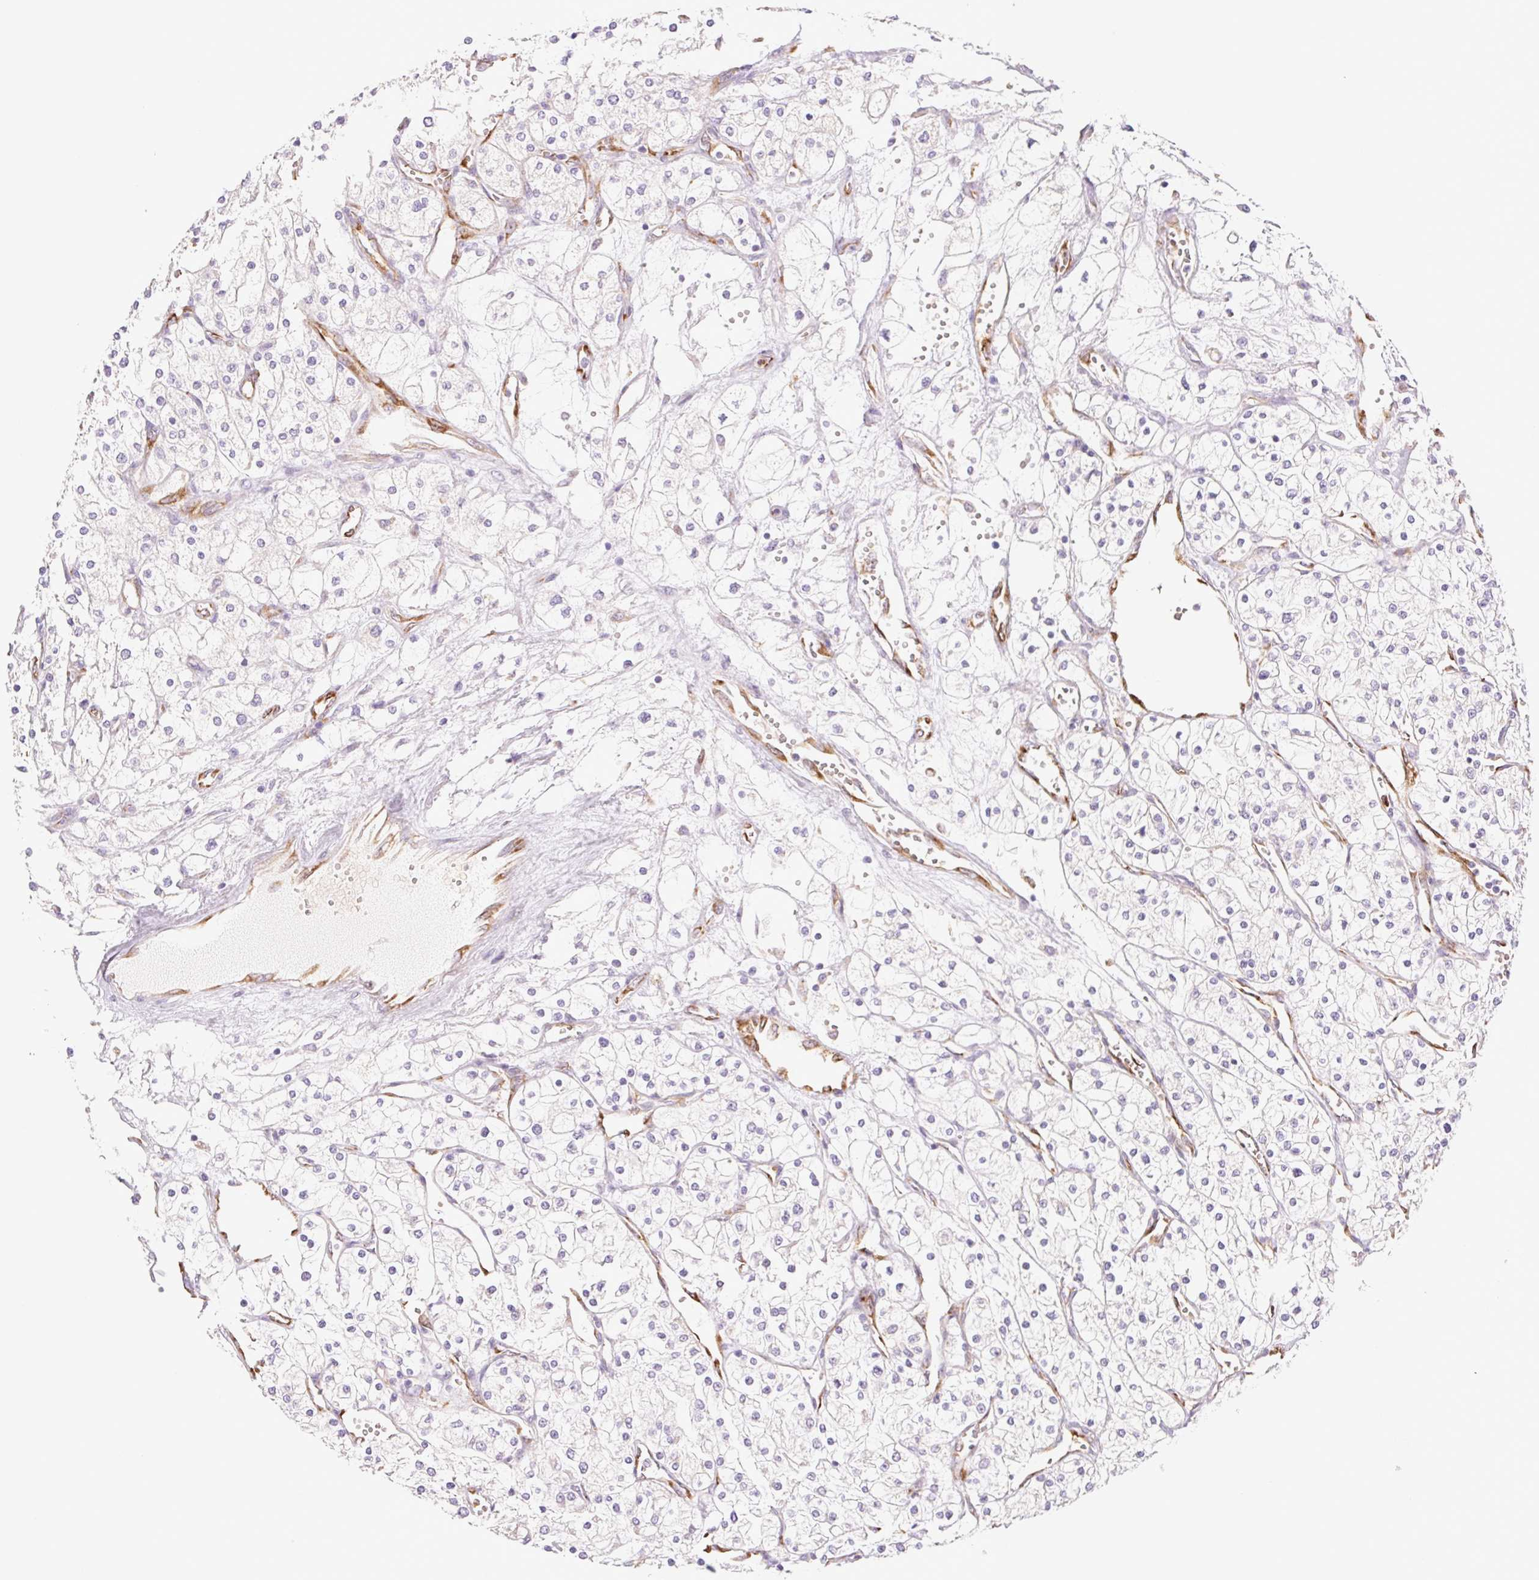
{"staining": {"intensity": "negative", "quantity": "none", "location": "none"}, "tissue": "renal cancer", "cell_type": "Tumor cells", "image_type": "cancer", "snomed": [{"axis": "morphology", "description": "Adenocarcinoma, NOS"}, {"axis": "topography", "description": "Kidney"}], "caption": "Tumor cells are negative for brown protein staining in renal cancer.", "gene": "IGFL3", "patient": {"sex": "male", "age": 80}}